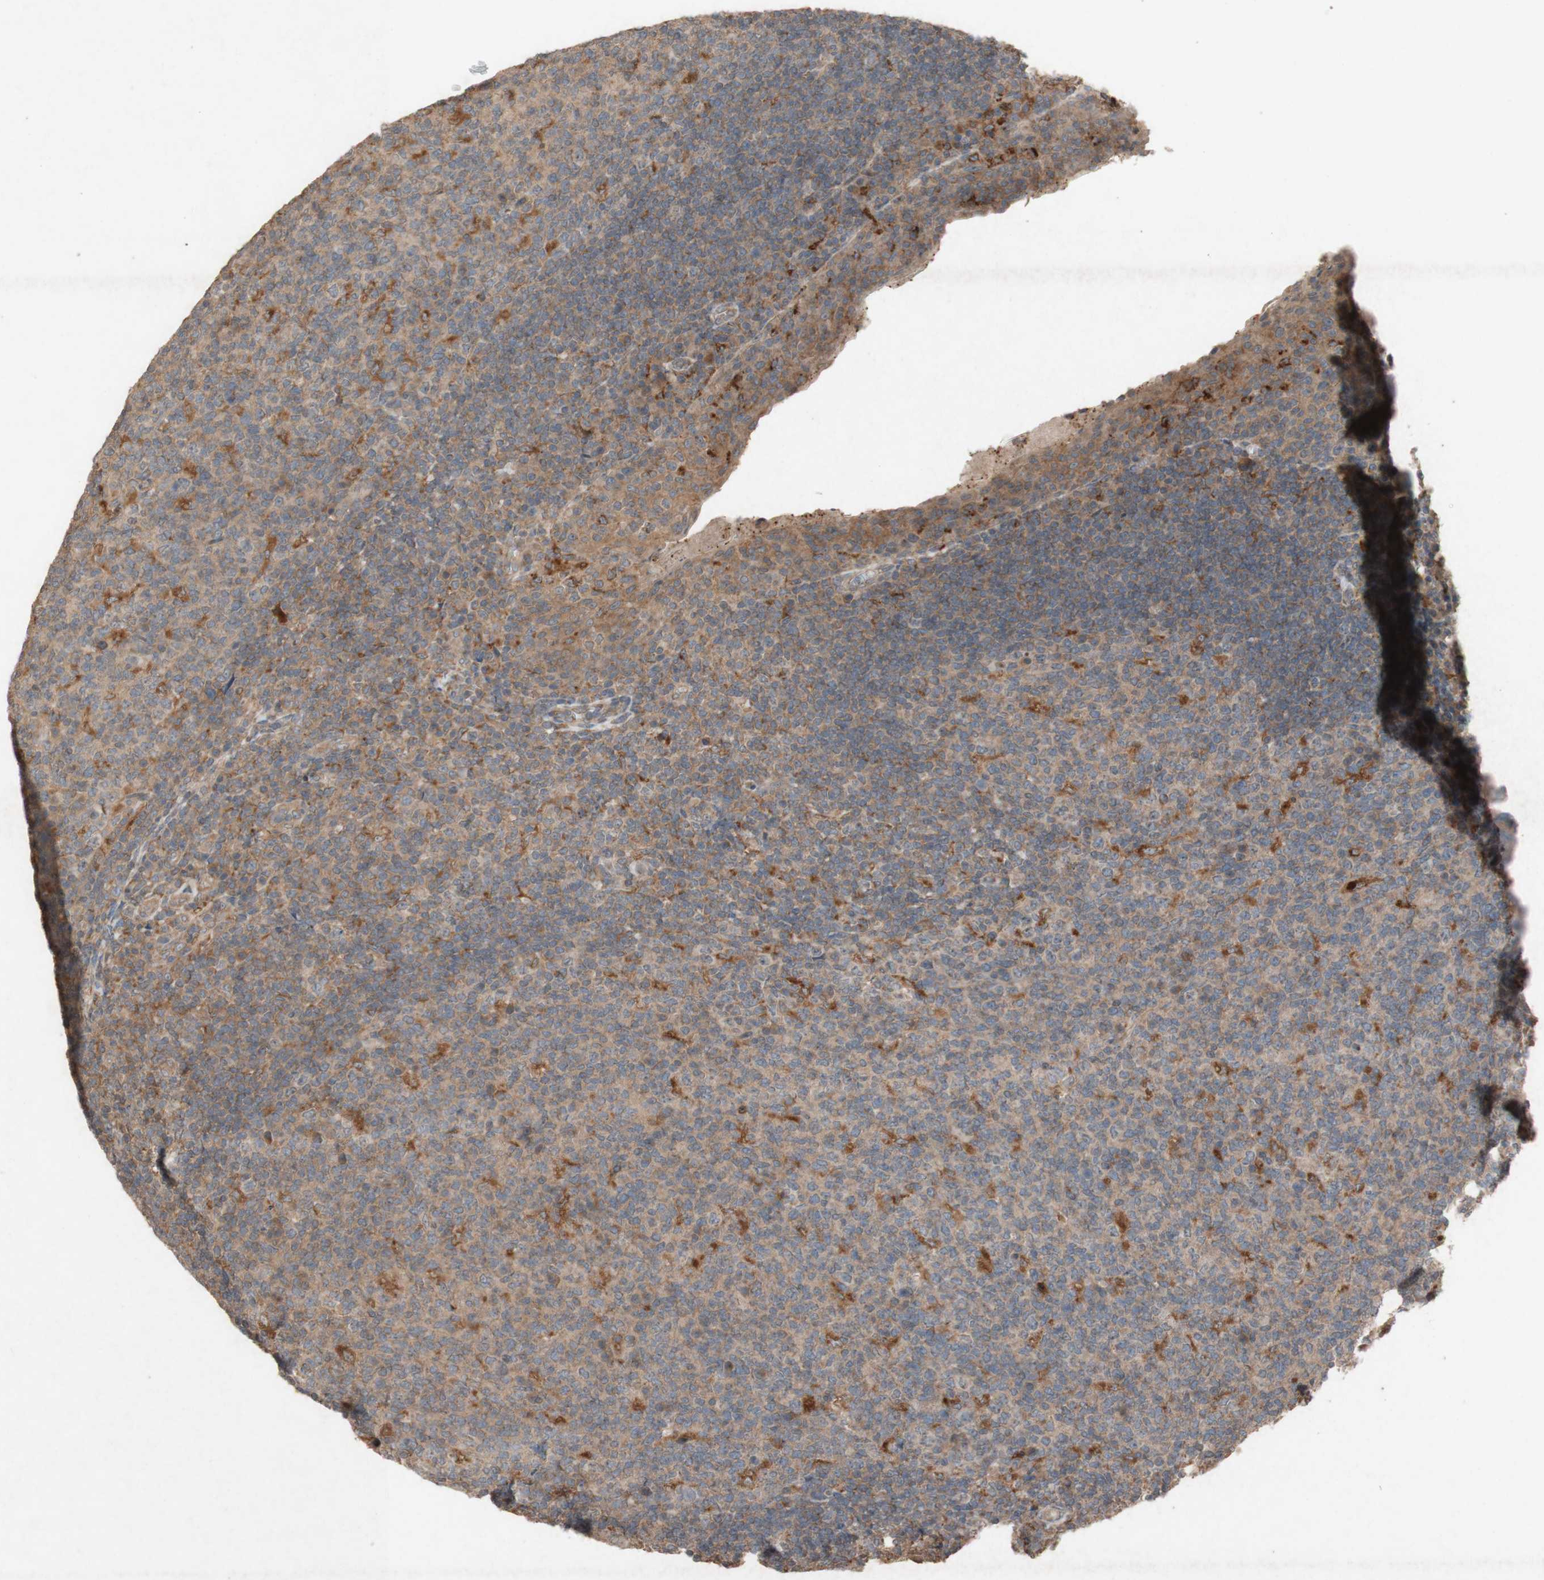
{"staining": {"intensity": "moderate", "quantity": "25%-75%", "location": "cytoplasmic/membranous"}, "tissue": "tonsil", "cell_type": "Germinal center cells", "image_type": "normal", "snomed": [{"axis": "morphology", "description": "Normal tissue, NOS"}, {"axis": "topography", "description": "Tonsil"}], "caption": "Immunohistochemical staining of benign human tonsil shows medium levels of moderate cytoplasmic/membranous staining in about 25%-75% of germinal center cells. (Brightfield microscopy of DAB IHC at high magnification).", "gene": "ATP6V1F", "patient": {"sex": "male", "age": 17}}